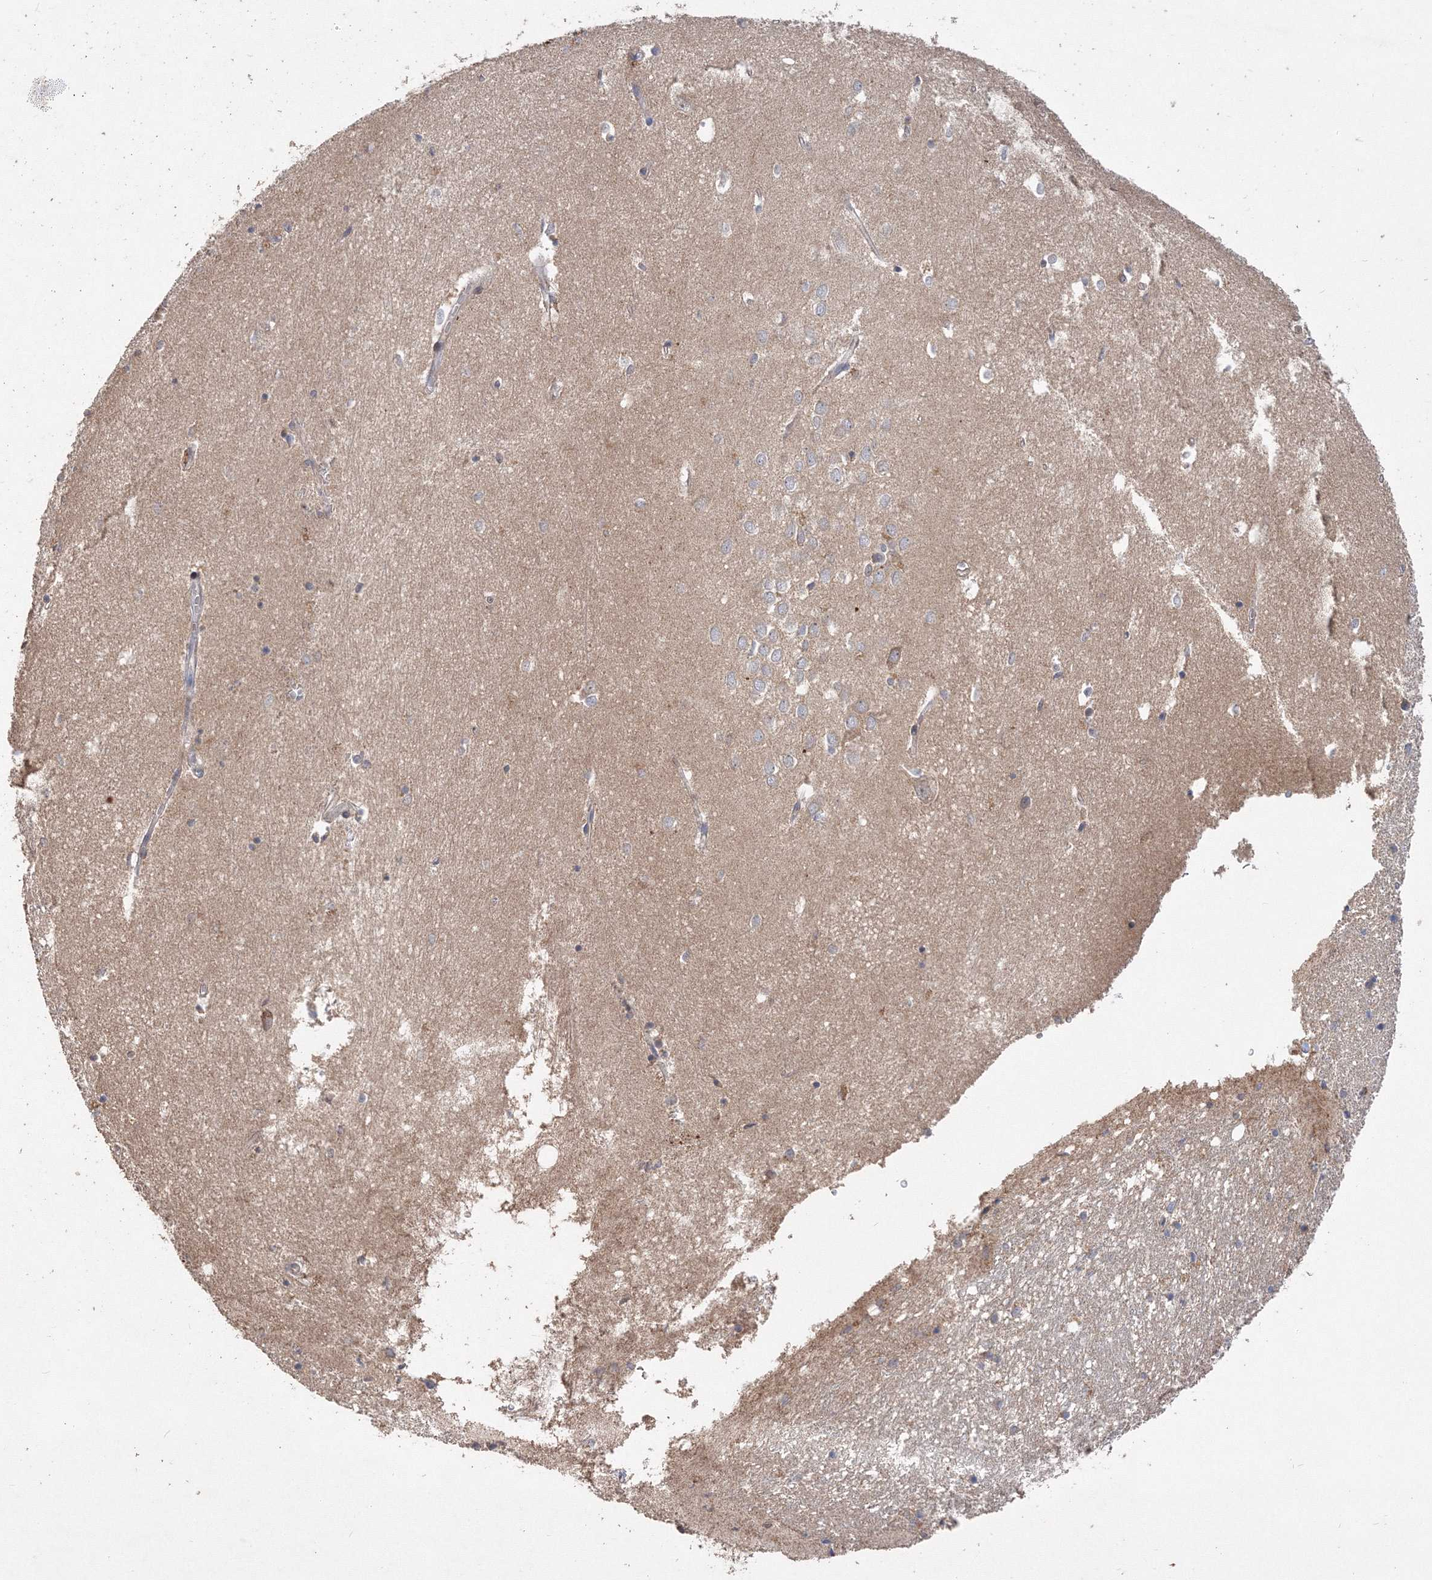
{"staining": {"intensity": "negative", "quantity": "none", "location": "none"}, "tissue": "hippocampus", "cell_type": "Glial cells", "image_type": "normal", "snomed": [{"axis": "morphology", "description": "Normal tissue, NOS"}, {"axis": "topography", "description": "Hippocampus"}], "caption": "DAB immunohistochemical staining of benign hippocampus demonstrates no significant staining in glial cells. (Immunohistochemistry (ihc), brightfield microscopy, high magnification).", "gene": "GRINA", "patient": {"sex": "female", "age": 64}}